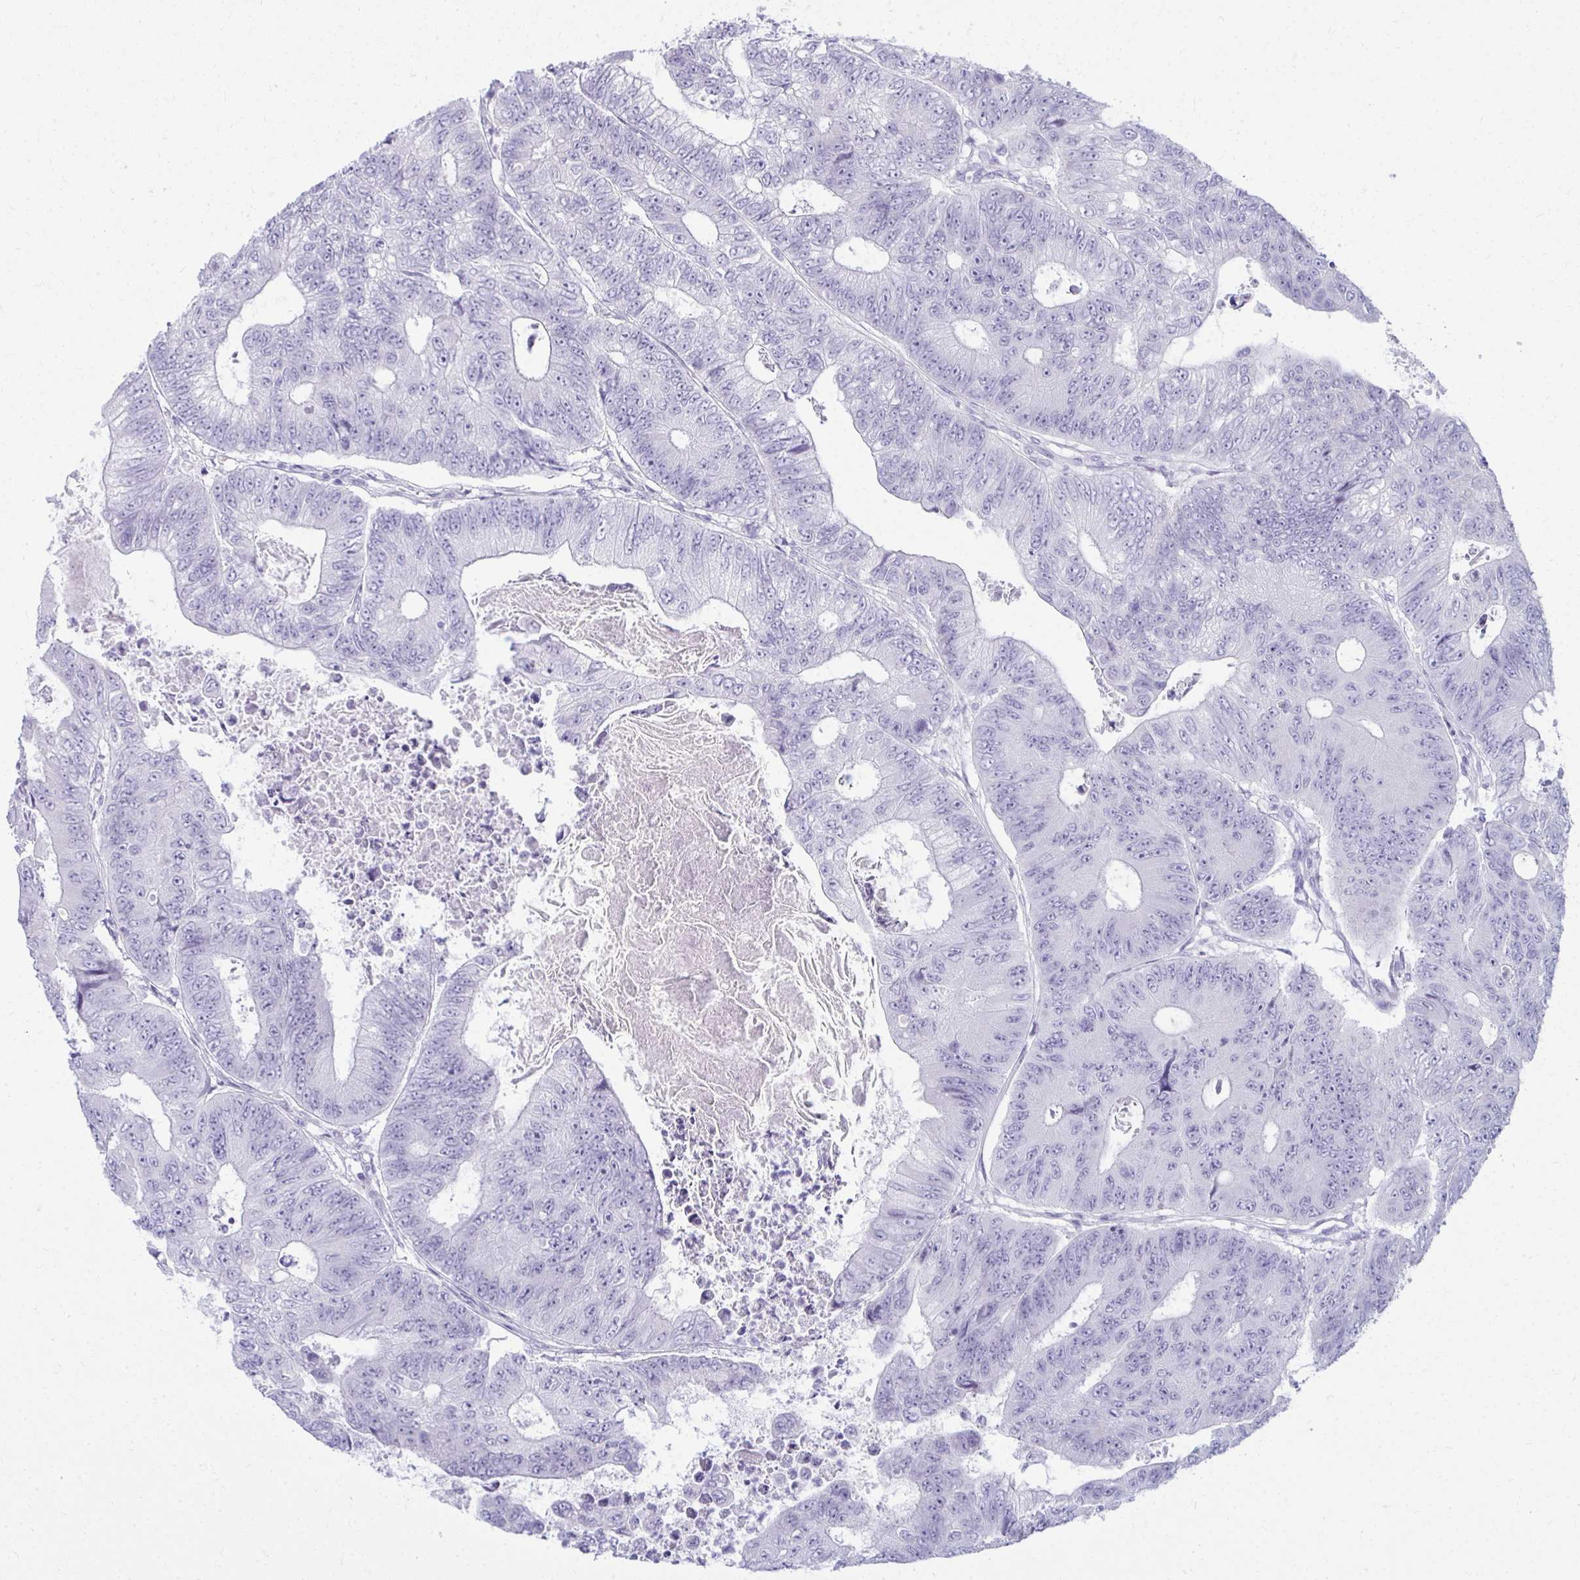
{"staining": {"intensity": "negative", "quantity": "none", "location": "none"}, "tissue": "colorectal cancer", "cell_type": "Tumor cells", "image_type": "cancer", "snomed": [{"axis": "morphology", "description": "Adenocarcinoma, NOS"}, {"axis": "topography", "description": "Colon"}], "caption": "Immunohistochemistry (IHC) of colorectal adenocarcinoma displays no positivity in tumor cells. (DAB immunohistochemistry (IHC), high magnification).", "gene": "QDPR", "patient": {"sex": "female", "age": 48}}